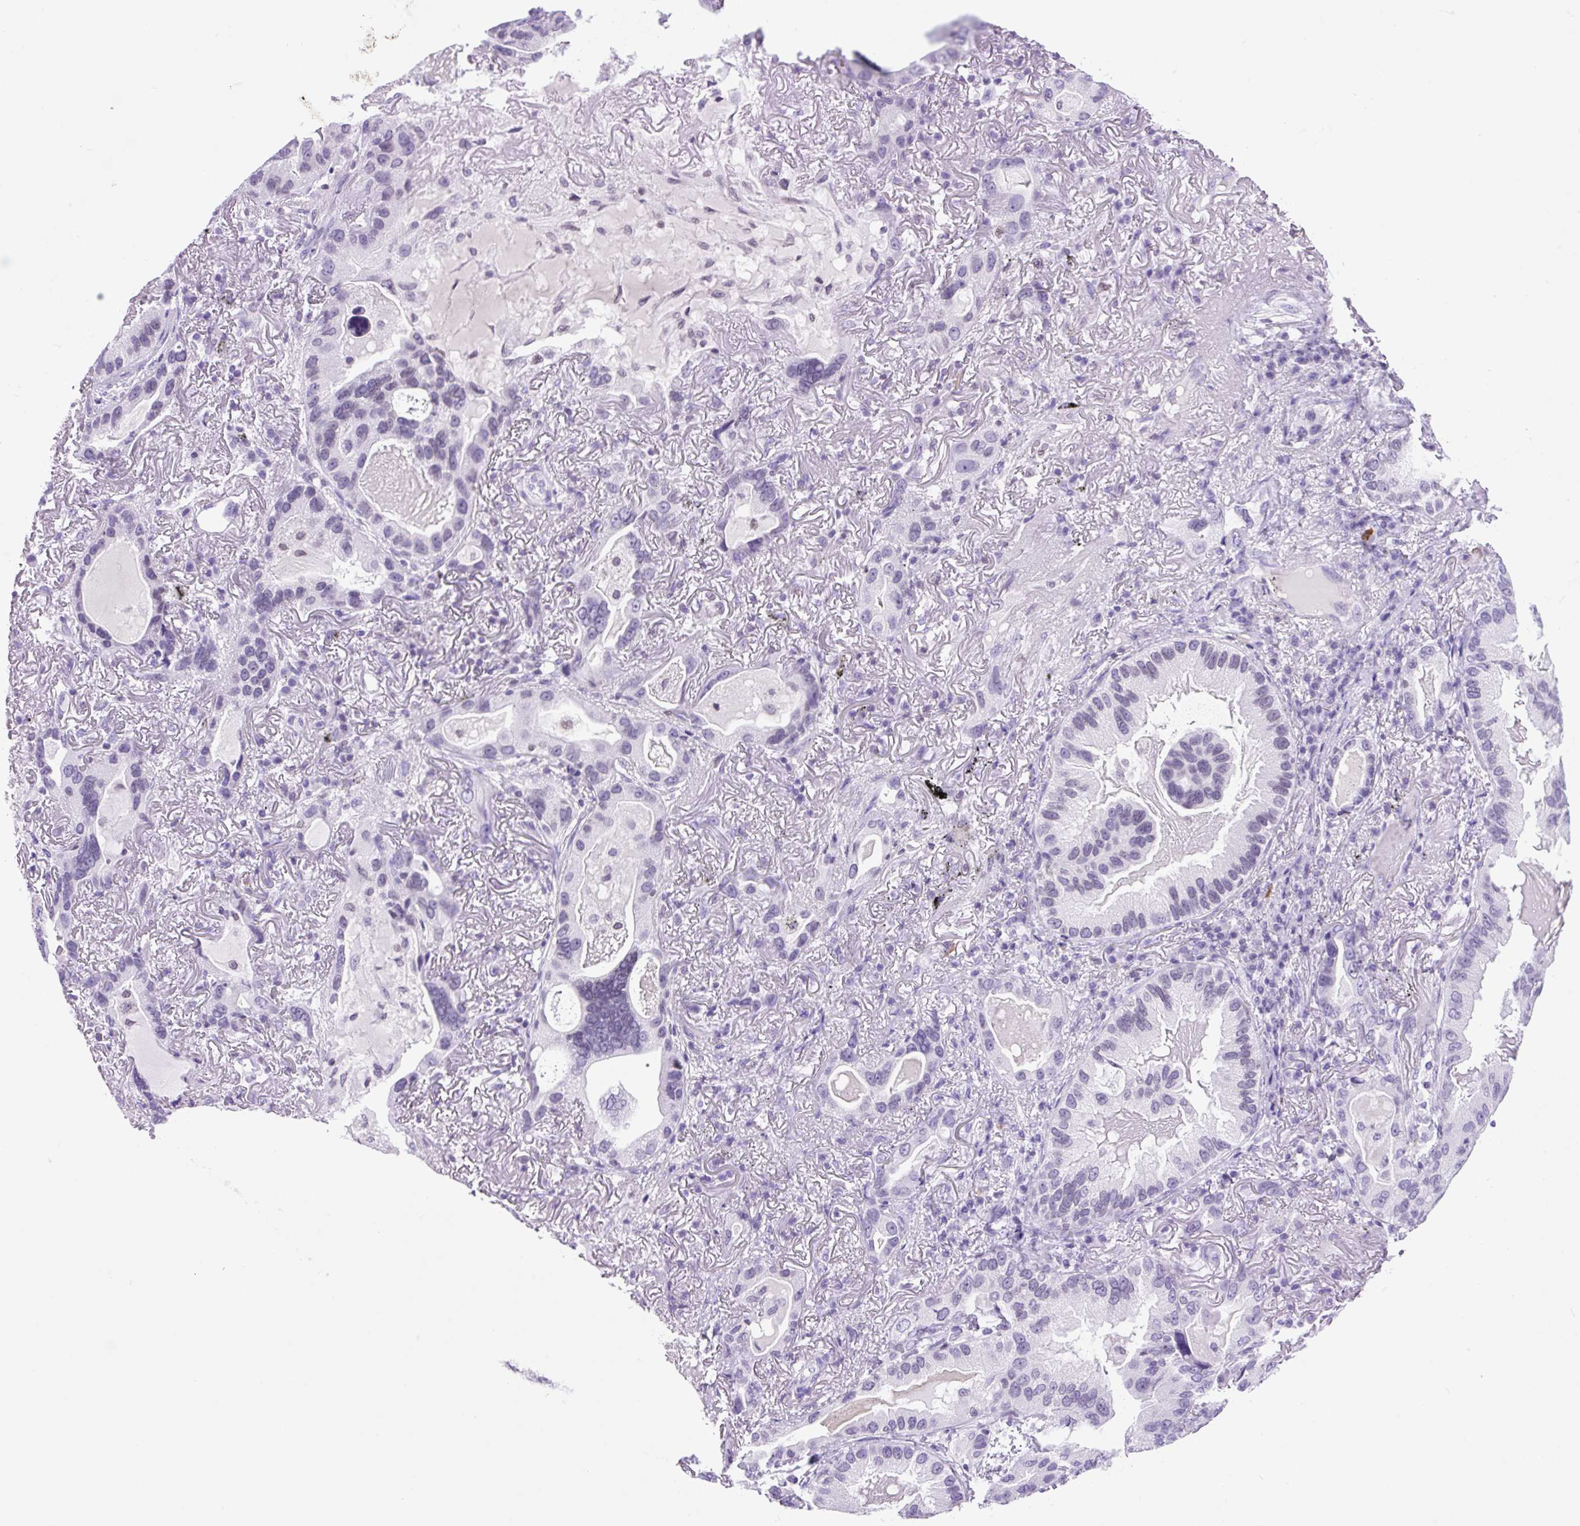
{"staining": {"intensity": "negative", "quantity": "none", "location": "none"}, "tissue": "lung cancer", "cell_type": "Tumor cells", "image_type": "cancer", "snomed": [{"axis": "morphology", "description": "Adenocarcinoma, NOS"}, {"axis": "topography", "description": "Lung"}], "caption": "Immunohistochemical staining of human lung cancer shows no significant expression in tumor cells.", "gene": "VPREB1", "patient": {"sex": "female", "age": 69}}